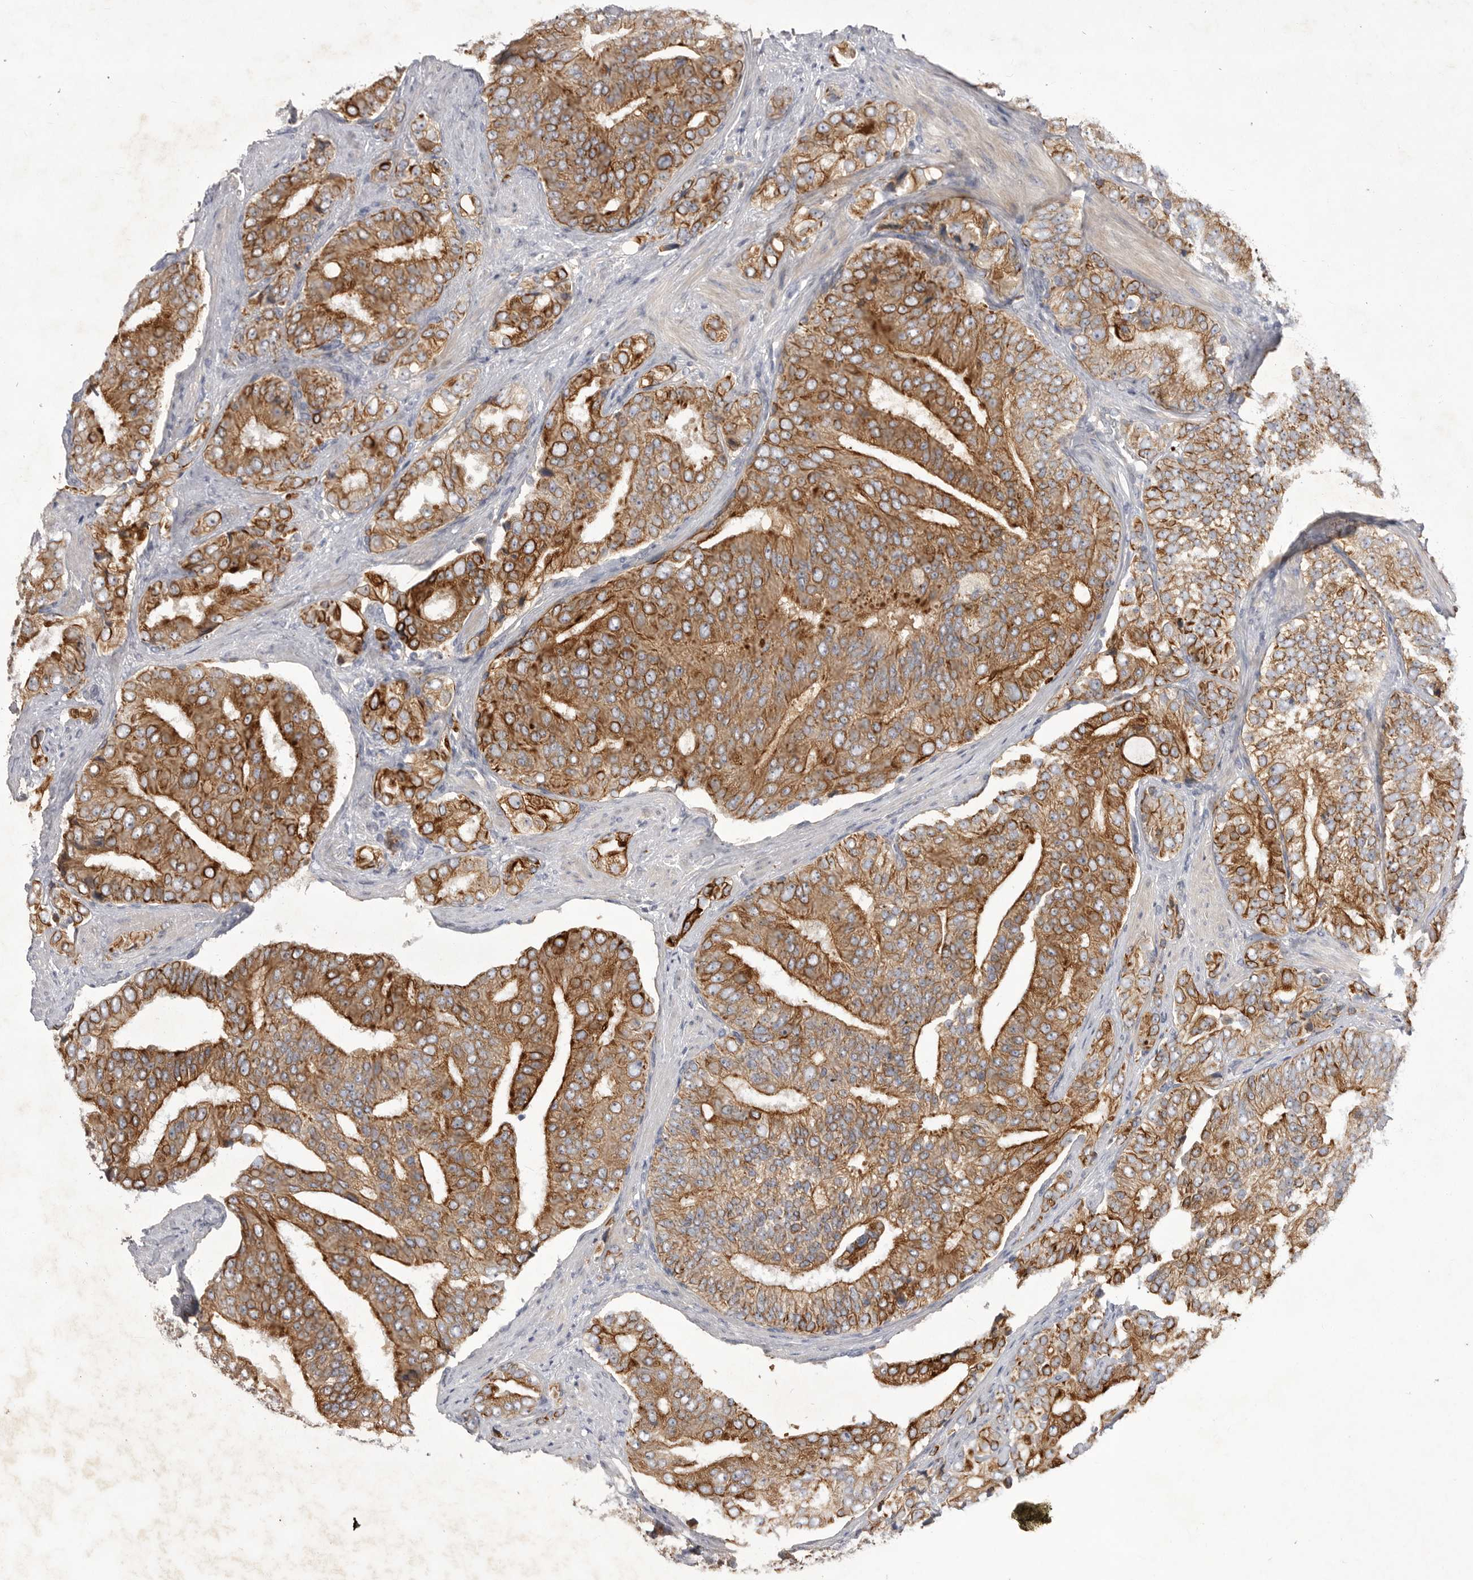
{"staining": {"intensity": "moderate", "quantity": "25%-75%", "location": "cytoplasmic/membranous"}, "tissue": "prostate cancer", "cell_type": "Tumor cells", "image_type": "cancer", "snomed": [{"axis": "morphology", "description": "Adenocarcinoma, High grade"}, {"axis": "topography", "description": "Prostate"}], "caption": "High-power microscopy captured an immunohistochemistry (IHC) photomicrograph of prostate cancer, revealing moderate cytoplasmic/membranous positivity in about 25%-75% of tumor cells.", "gene": "DHDDS", "patient": {"sex": "male", "age": 58}}